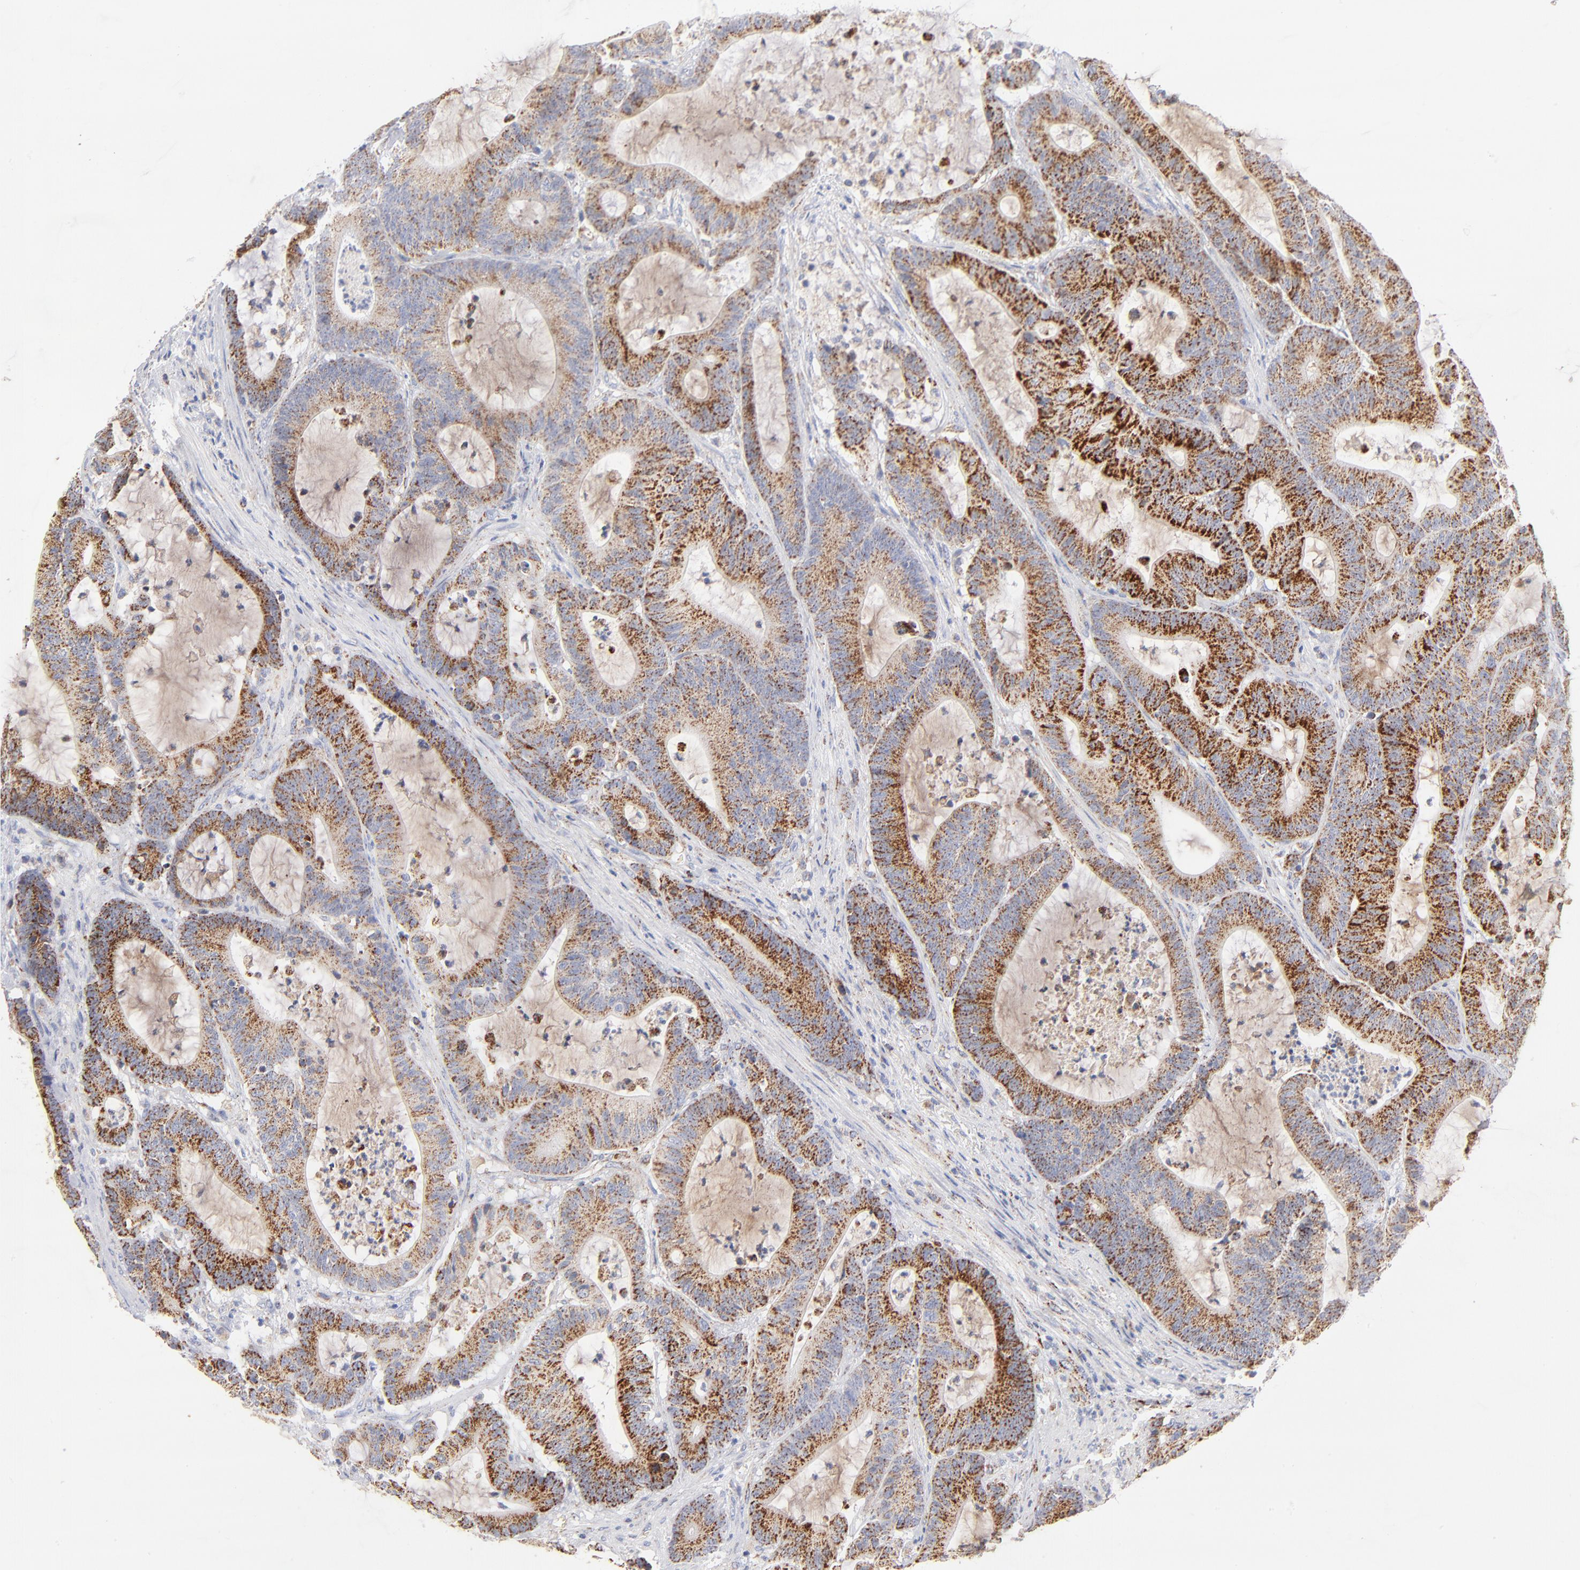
{"staining": {"intensity": "moderate", "quantity": ">75%", "location": "cytoplasmic/membranous"}, "tissue": "colorectal cancer", "cell_type": "Tumor cells", "image_type": "cancer", "snomed": [{"axis": "morphology", "description": "Adenocarcinoma, NOS"}, {"axis": "topography", "description": "Colon"}], "caption": "Colorectal cancer stained with IHC displays moderate cytoplasmic/membranous expression in approximately >75% of tumor cells. (Brightfield microscopy of DAB IHC at high magnification).", "gene": "DLAT", "patient": {"sex": "female", "age": 84}}